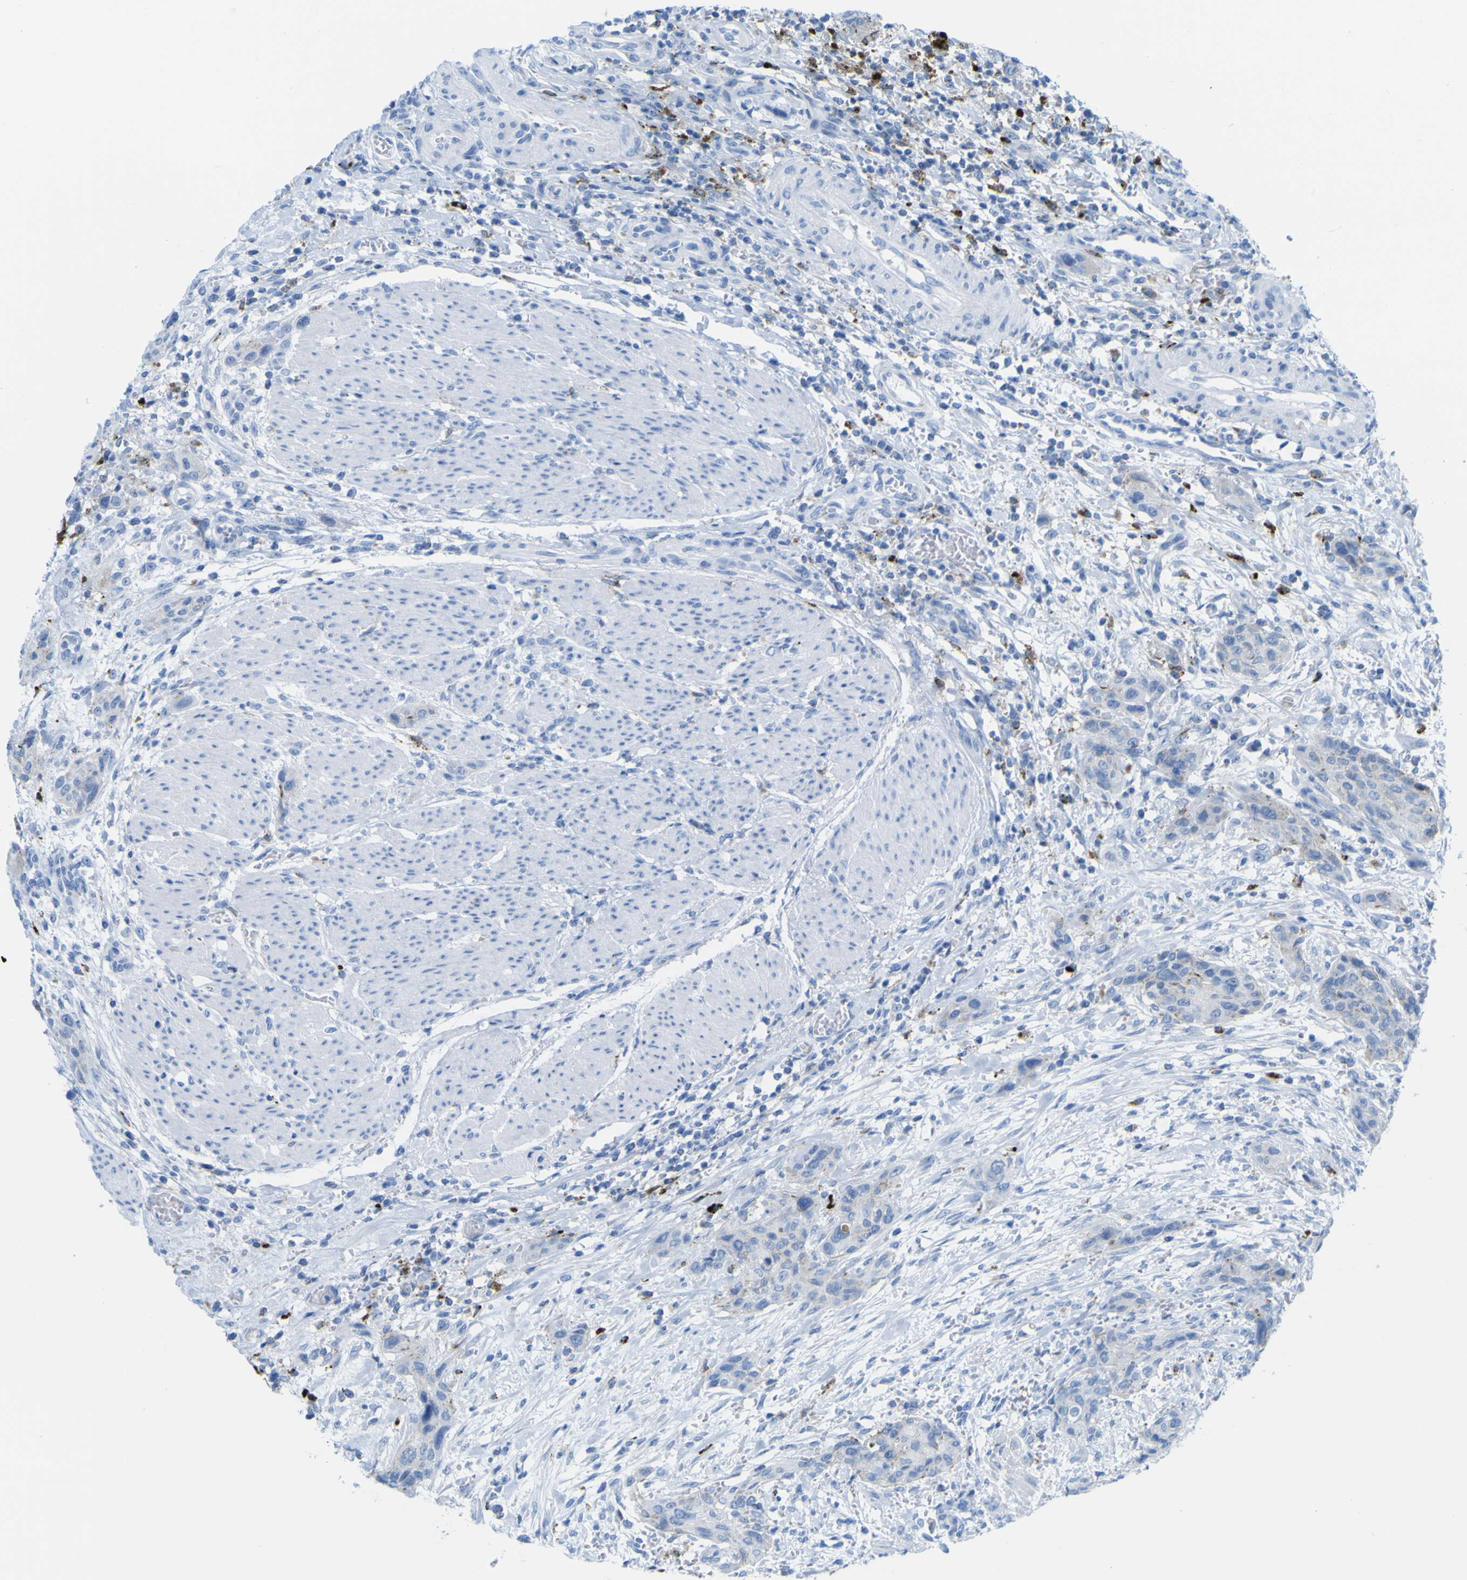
{"staining": {"intensity": "negative", "quantity": "none", "location": "none"}, "tissue": "urothelial cancer", "cell_type": "Tumor cells", "image_type": "cancer", "snomed": [{"axis": "morphology", "description": "Urothelial carcinoma, High grade"}, {"axis": "topography", "description": "Urinary bladder"}], "caption": "Urothelial carcinoma (high-grade) was stained to show a protein in brown. There is no significant staining in tumor cells.", "gene": "PLD3", "patient": {"sex": "male", "age": 35}}